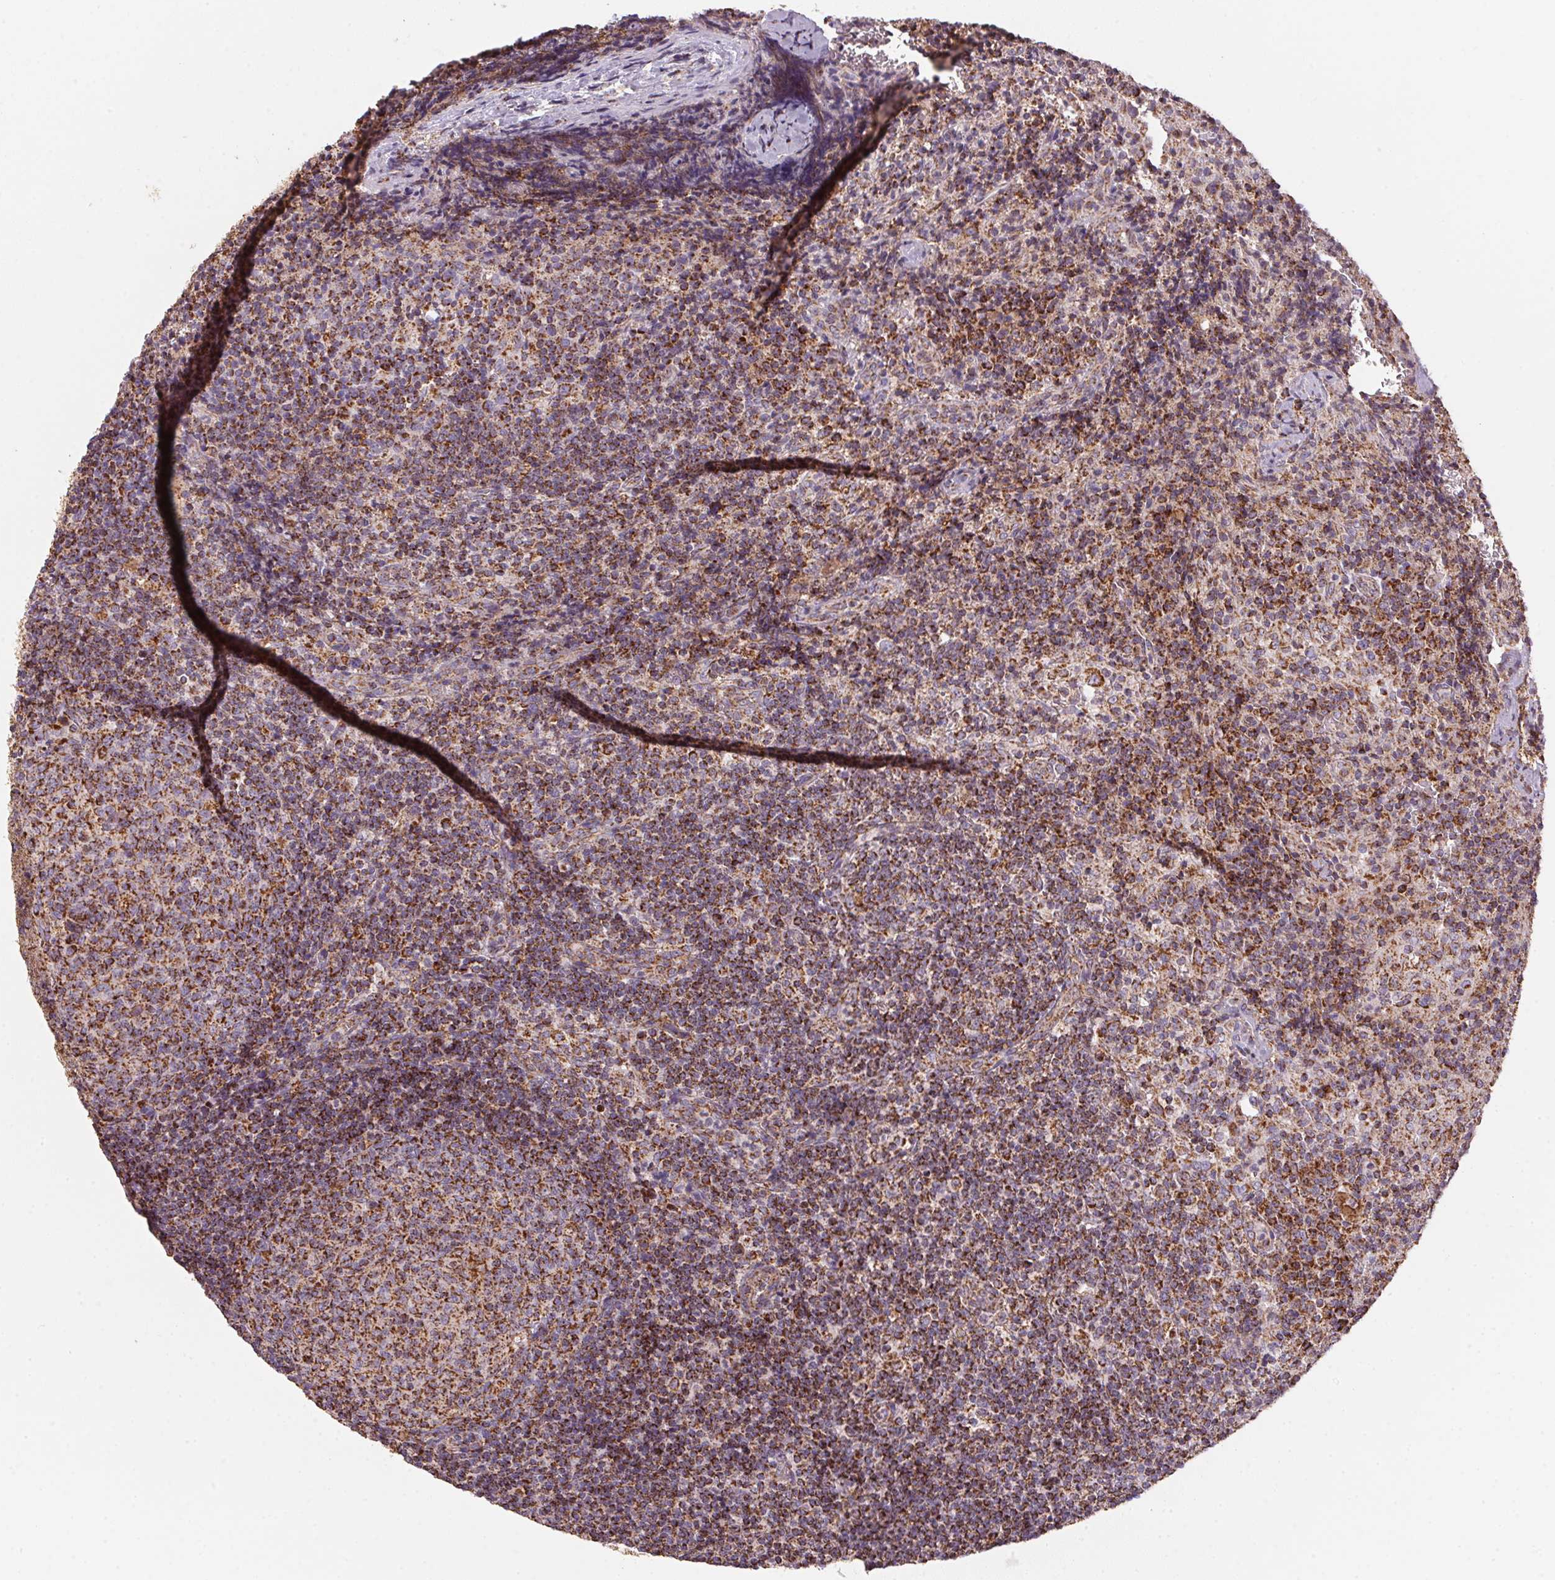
{"staining": {"intensity": "strong", "quantity": ">75%", "location": "cytoplasmic/membranous"}, "tissue": "lymph node", "cell_type": "Germinal center cells", "image_type": "normal", "snomed": [{"axis": "morphology", "description": "Normal tissue, NOS"}, {"axis": "topography", "description": "Lymph node"}], "caption": "A high-resolution histopathology image shows immunohistochemistry (IHC) staining of benign lymph node, which demonstrates strong cytoplasmic/membranous positivity in about >75% of germinal center cells. (brown staining indicates protein expression, while blue staining denotes nuclei).", "gene": "NDUFS2", "patient": {"sex": "male", "age": 67}}